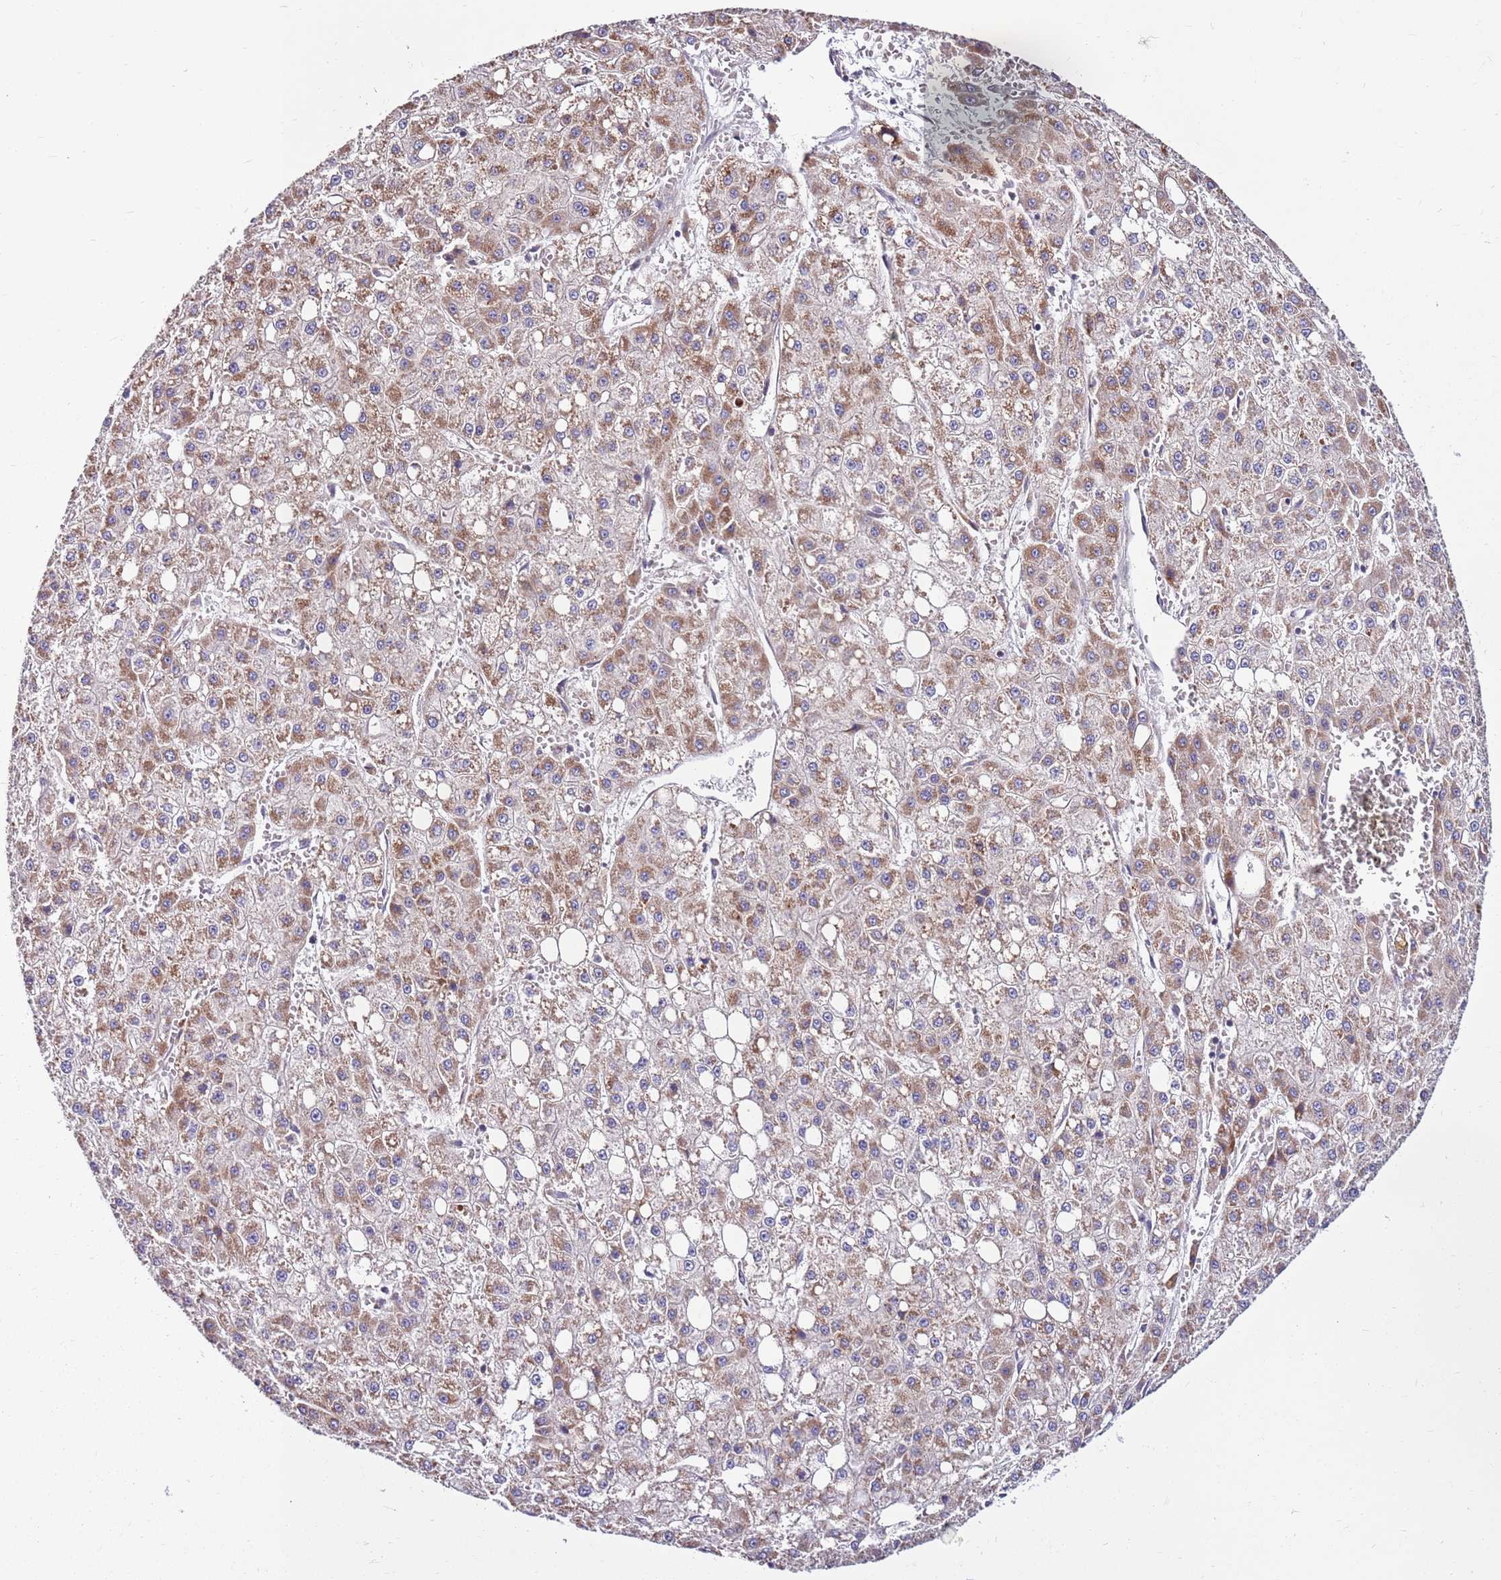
{"staining": {"intensity": "moderate", "quantity": "25%-75%", "location": "cytoplasmic/membranous"}, "tissue": "liver cancer", "cell_type": "Tumor cells", "image_type": "cancer", "snomed": [{"axis": "morphology", "description": "Carcinoma, Hepatocellular, NOS"}, {"axis": "topography", "description": "Liver"}], "caption": "A micrograph of human liver cancer stained for a protein exhibits moderate cytoplasmic/membranous brown staining in tumor cells. (DAB IHC with brightfield microscopy, high magnification).", "gene": "SMG1", "patient": {"sex": "male", "age": 47}}